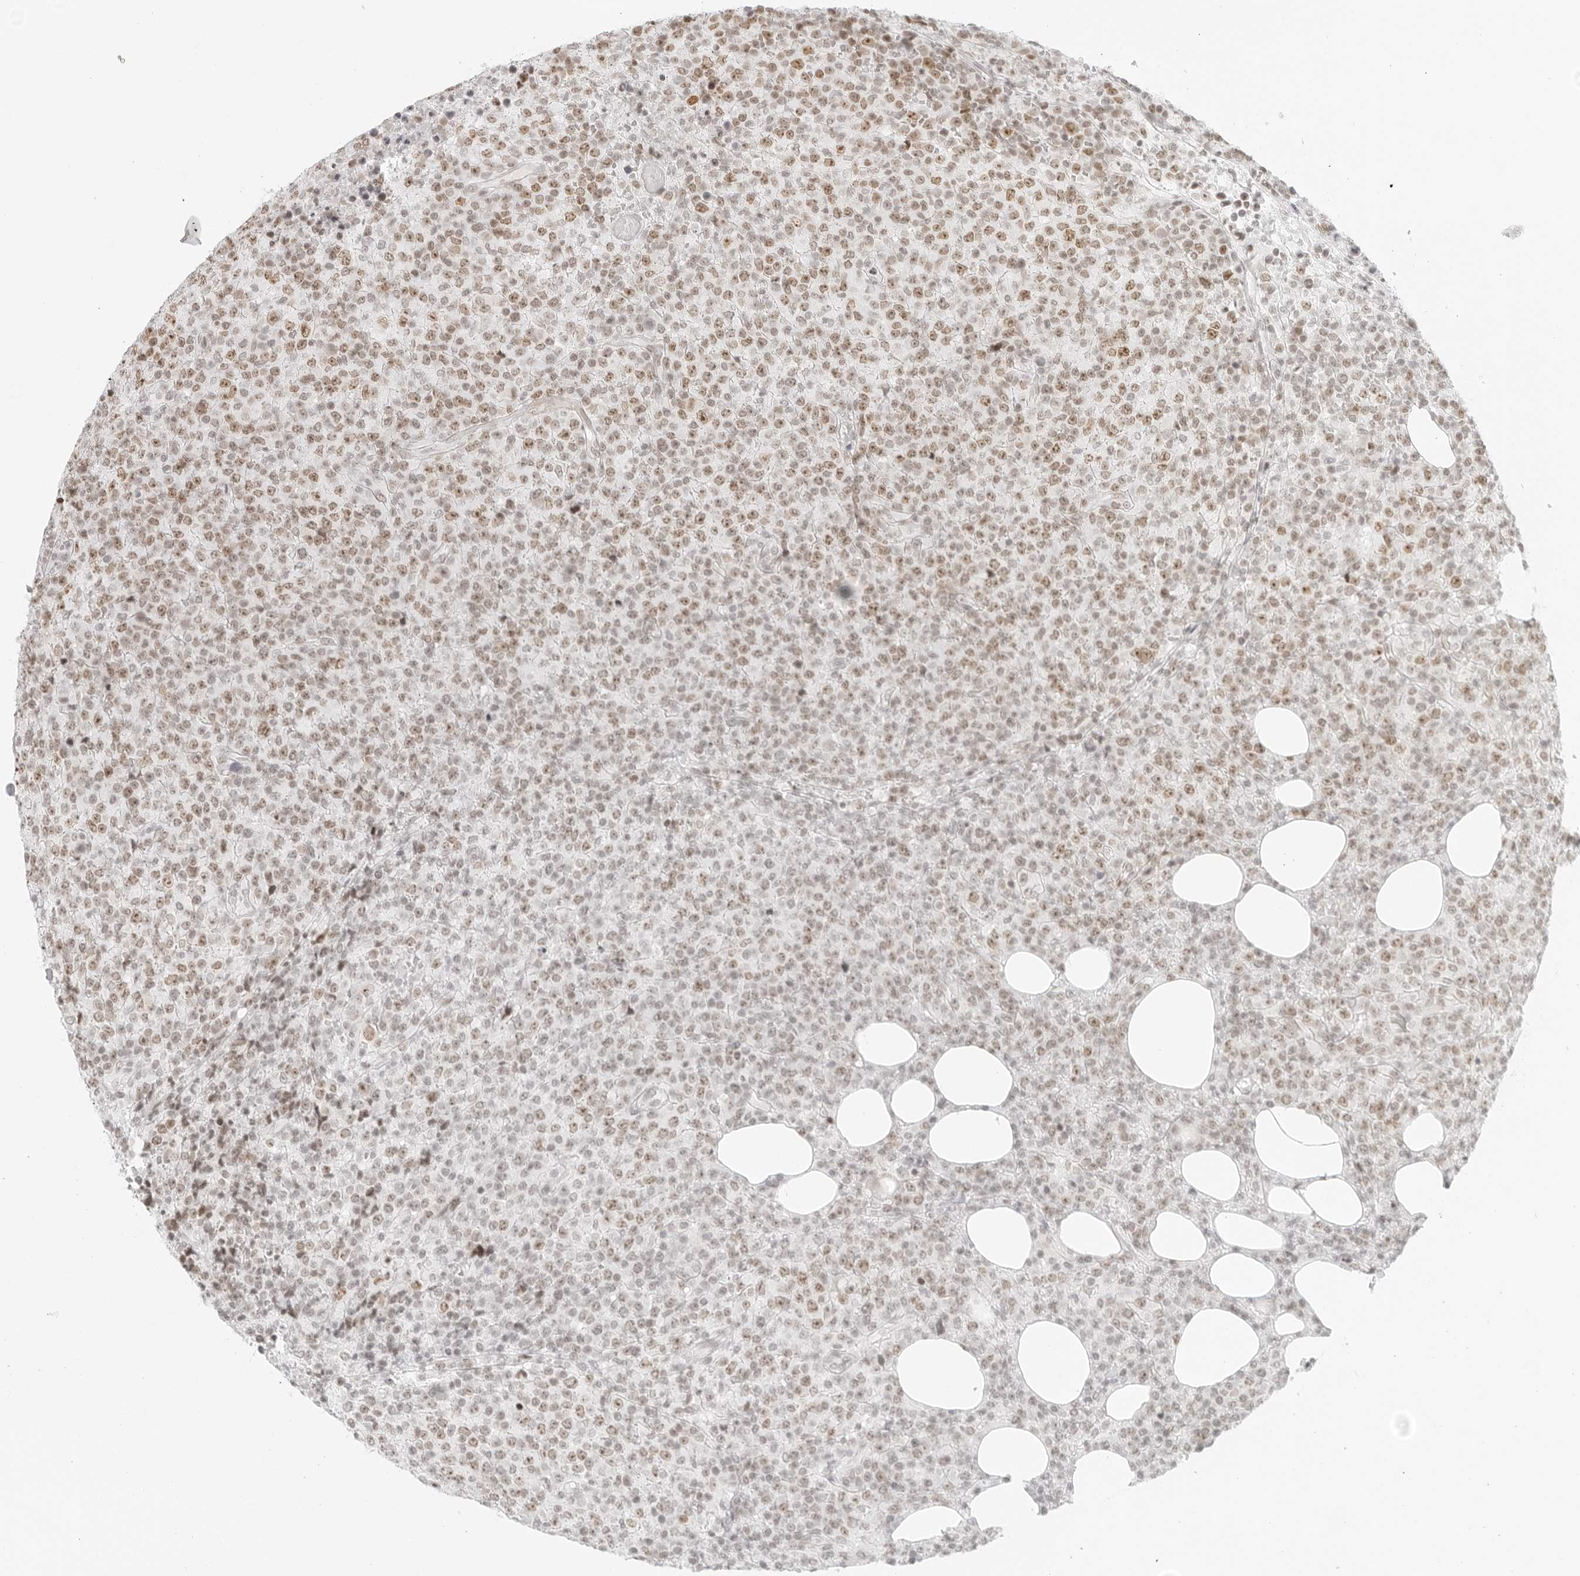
{"staining": {"intensity": "weak", "quantity": "25%-75%", "location": "nuclear"}, "tissue": "lymphoma", "cell_type": "Tumor cells", "image_type": "cancer", "snomed": [{"axis": "morphology", "description": "Malignant lymphoma, non-Hodgkin's type, High grade"}, {"axis": "topography", "description": "Lymph node"}], "caption": "Human high-grade malignant lymphoma, non-Hodgkin's type stained for a protein (brown) demonstrates weak nuclear positive expression in approximately 25%-75% of tumor cells.", "gene": "RCC1", "patient": {"sex": "male", "age": 13}}